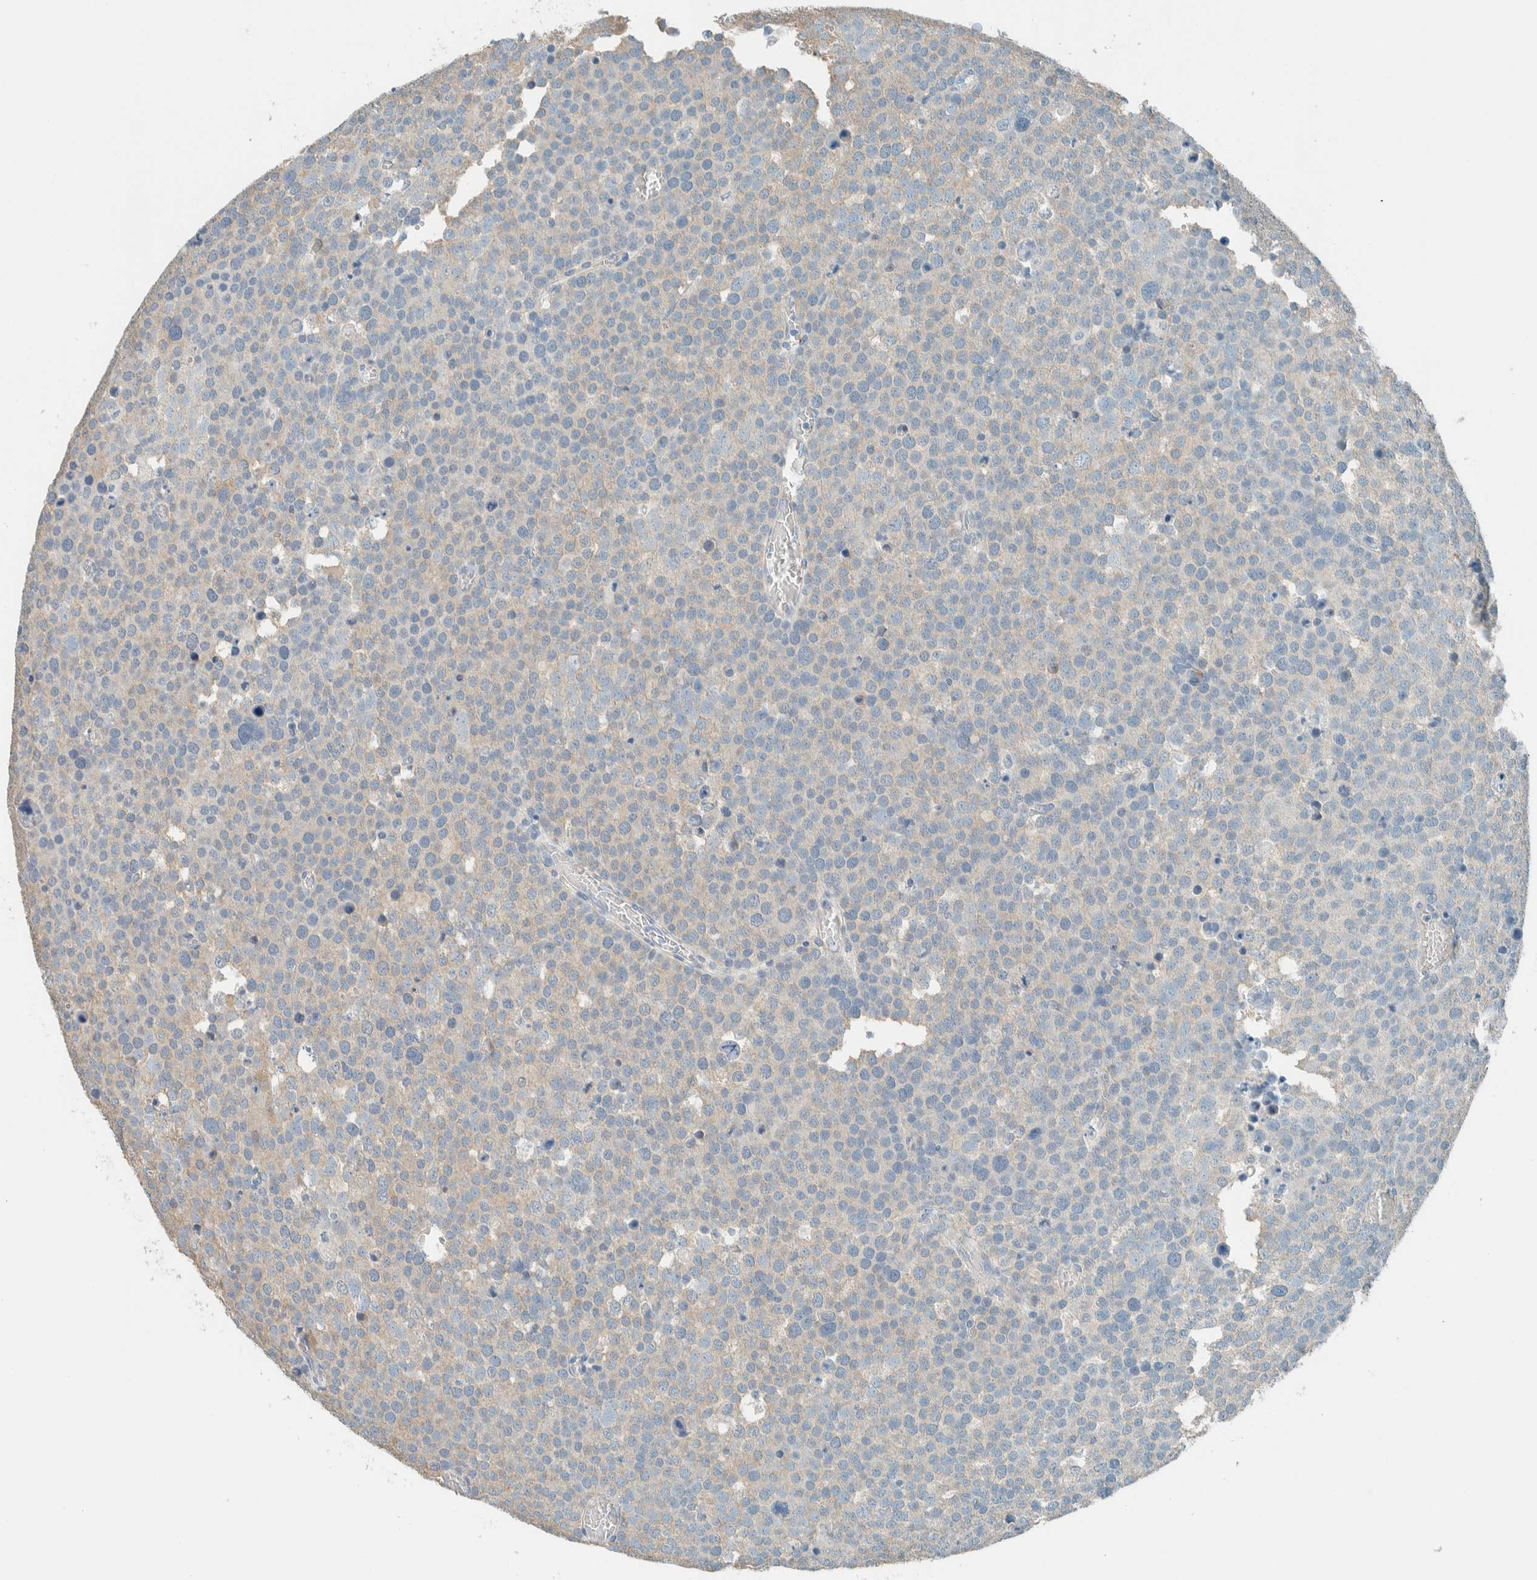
{"staining": {"intensity": "weak", "quantity": "<25%", "location": "cytoplasmic/membranous"}, "tissue": "testis cancer", "cell_type": "Tumor cells", "image_type": "cancer", "snomed": [{"axis": "morphology", "description": "Seminoma, NOS"}, {"axis": "topography", "description": "Testis"}], "caption": "DAB (3,3'-diaminobenzidine) immunohistochemical staining of human testis cancer (seminoma) exhibits no significant positivity in tumor cells.", "gene": "SLFN12", "patient": {"sex": "male", "age": 71}}